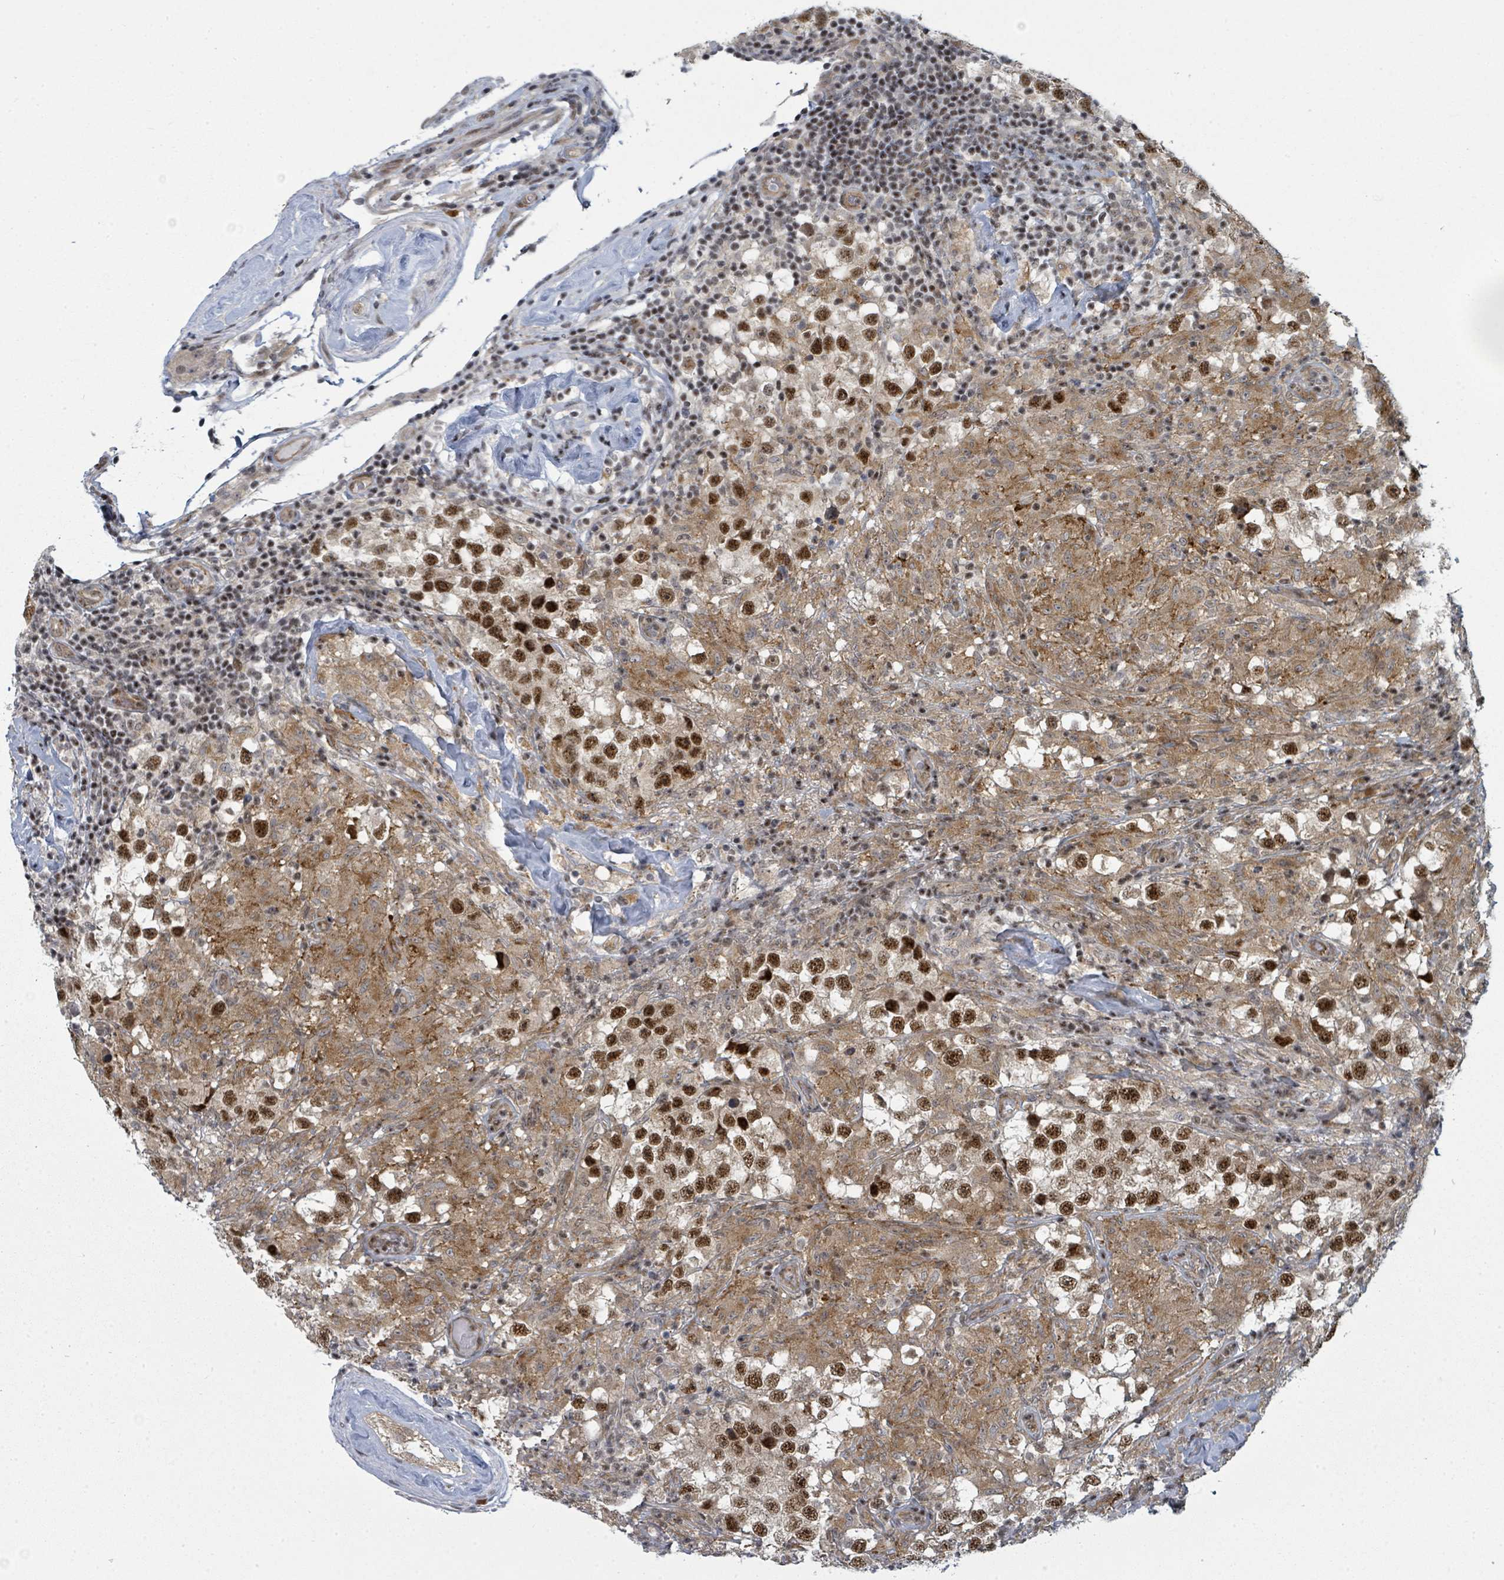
{"staining": {"intensity": "strong", "quantity": ">75%", "location": "nuclear"}, "tissue": "testis cancer", "cell_type": "Tumor cells", "image_type": "cancer", "snomed": [{"axis": "morphology", "description": "Seminoma, NOS"}, {"axis": "topography", "description": "Testis"}], "caption": "Testis cancer stained with a protein marker shows strong staining in tumor cells.", "gene": "PSMG2", "patient": {"sex": "male", "age": 46}}